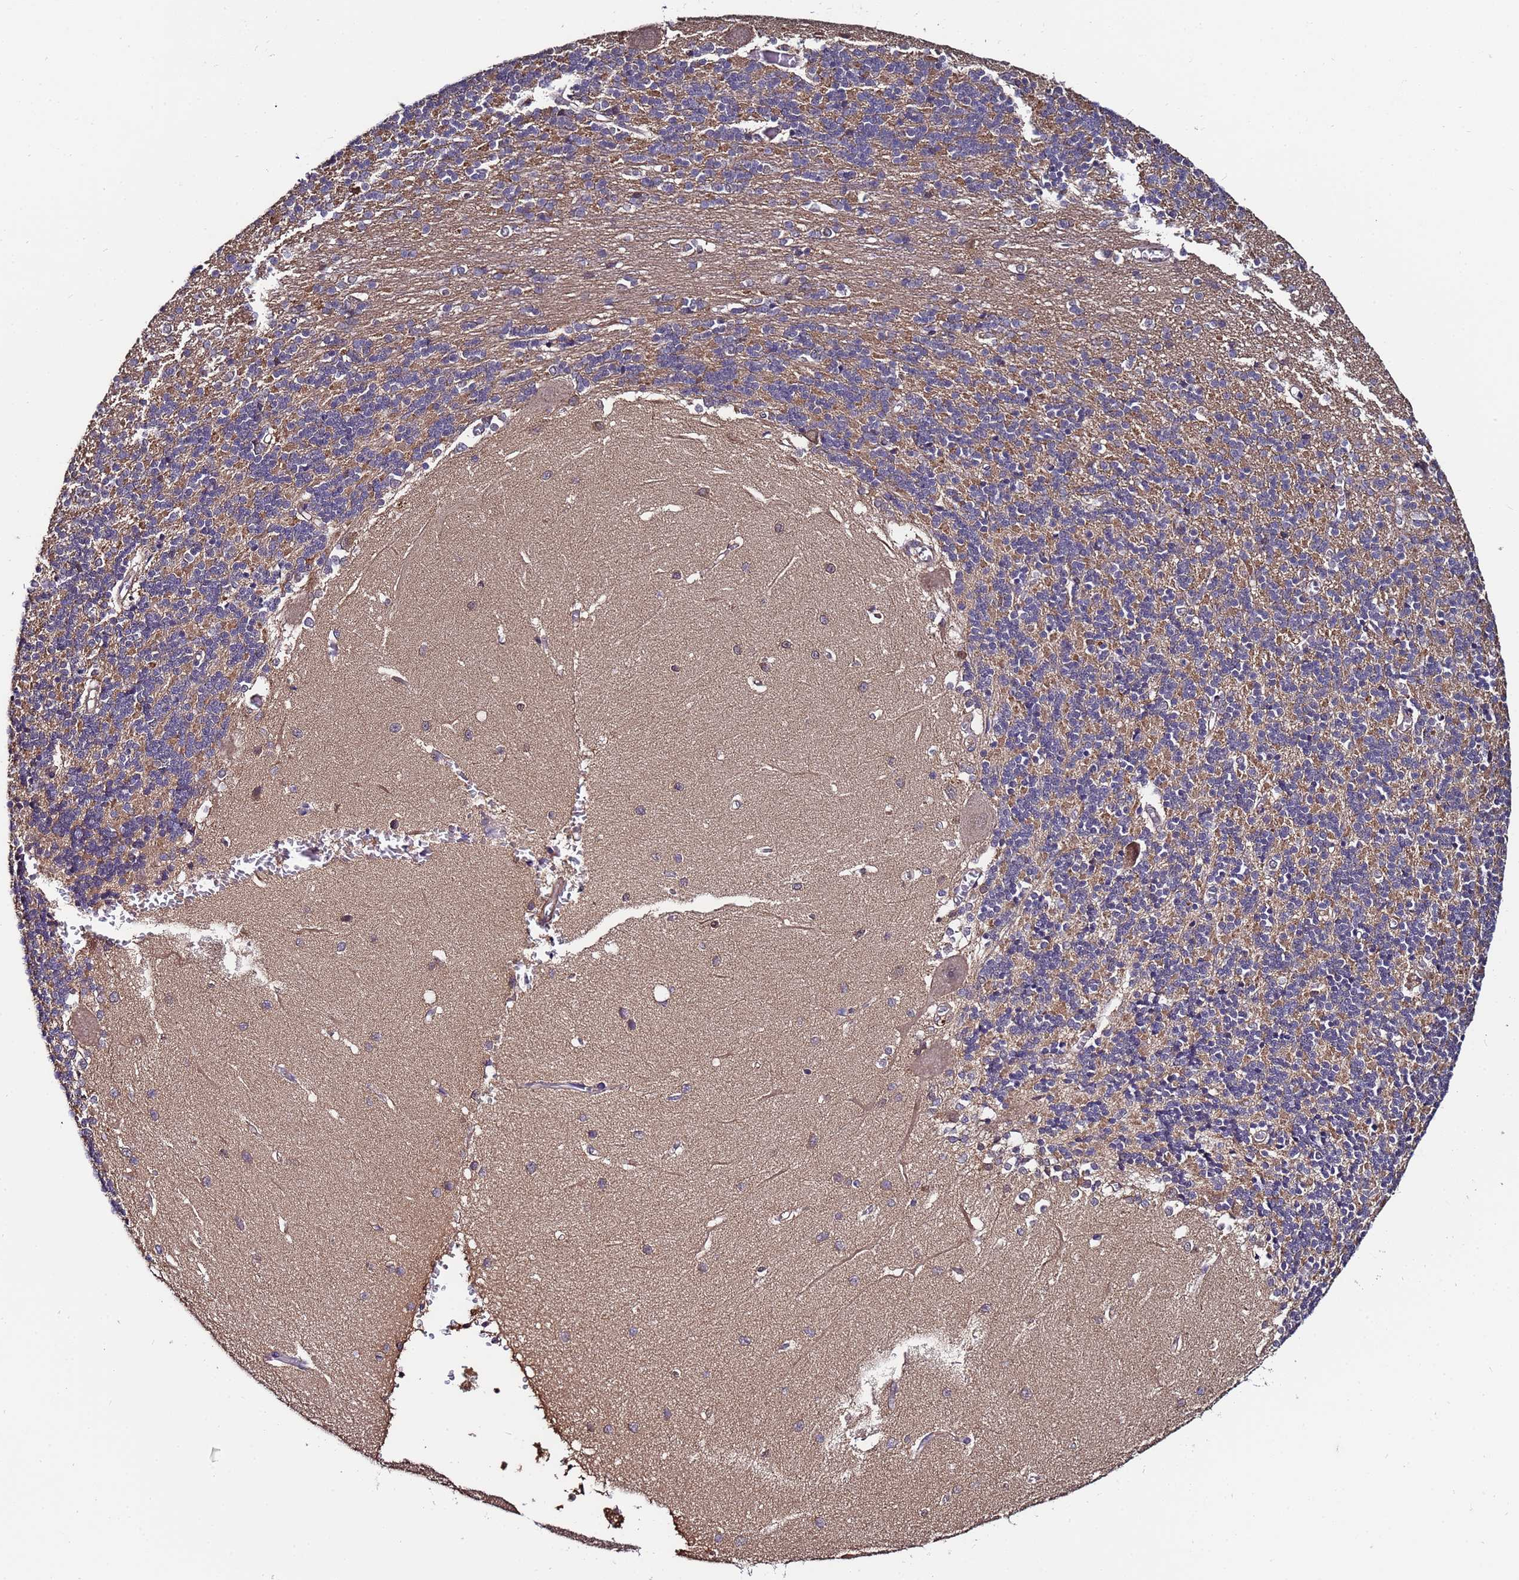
{"staining": {"intensity": "moderate", "quantity": ">75%", "location": "cytoplasmic/membranous"}, "tissue": "cerebellum", "cell_type": "Cells in granular layer", "image_type": "normal", "snomed": [{"axis": "morphology", "description": "Normal tissue, NOS"}, {"axis": "topography", "description": "Cerebellum"}], "caption": "A medium amount of moderate cytoplasmic/membranous positivity is identified in about >75% of cells in granular layer in normal cerebellum. The protein of interest is shown in brown color, while the nuclei are stained blue.", "gene": "NAXE", "patient": {"sex": "male", "age": 37}}